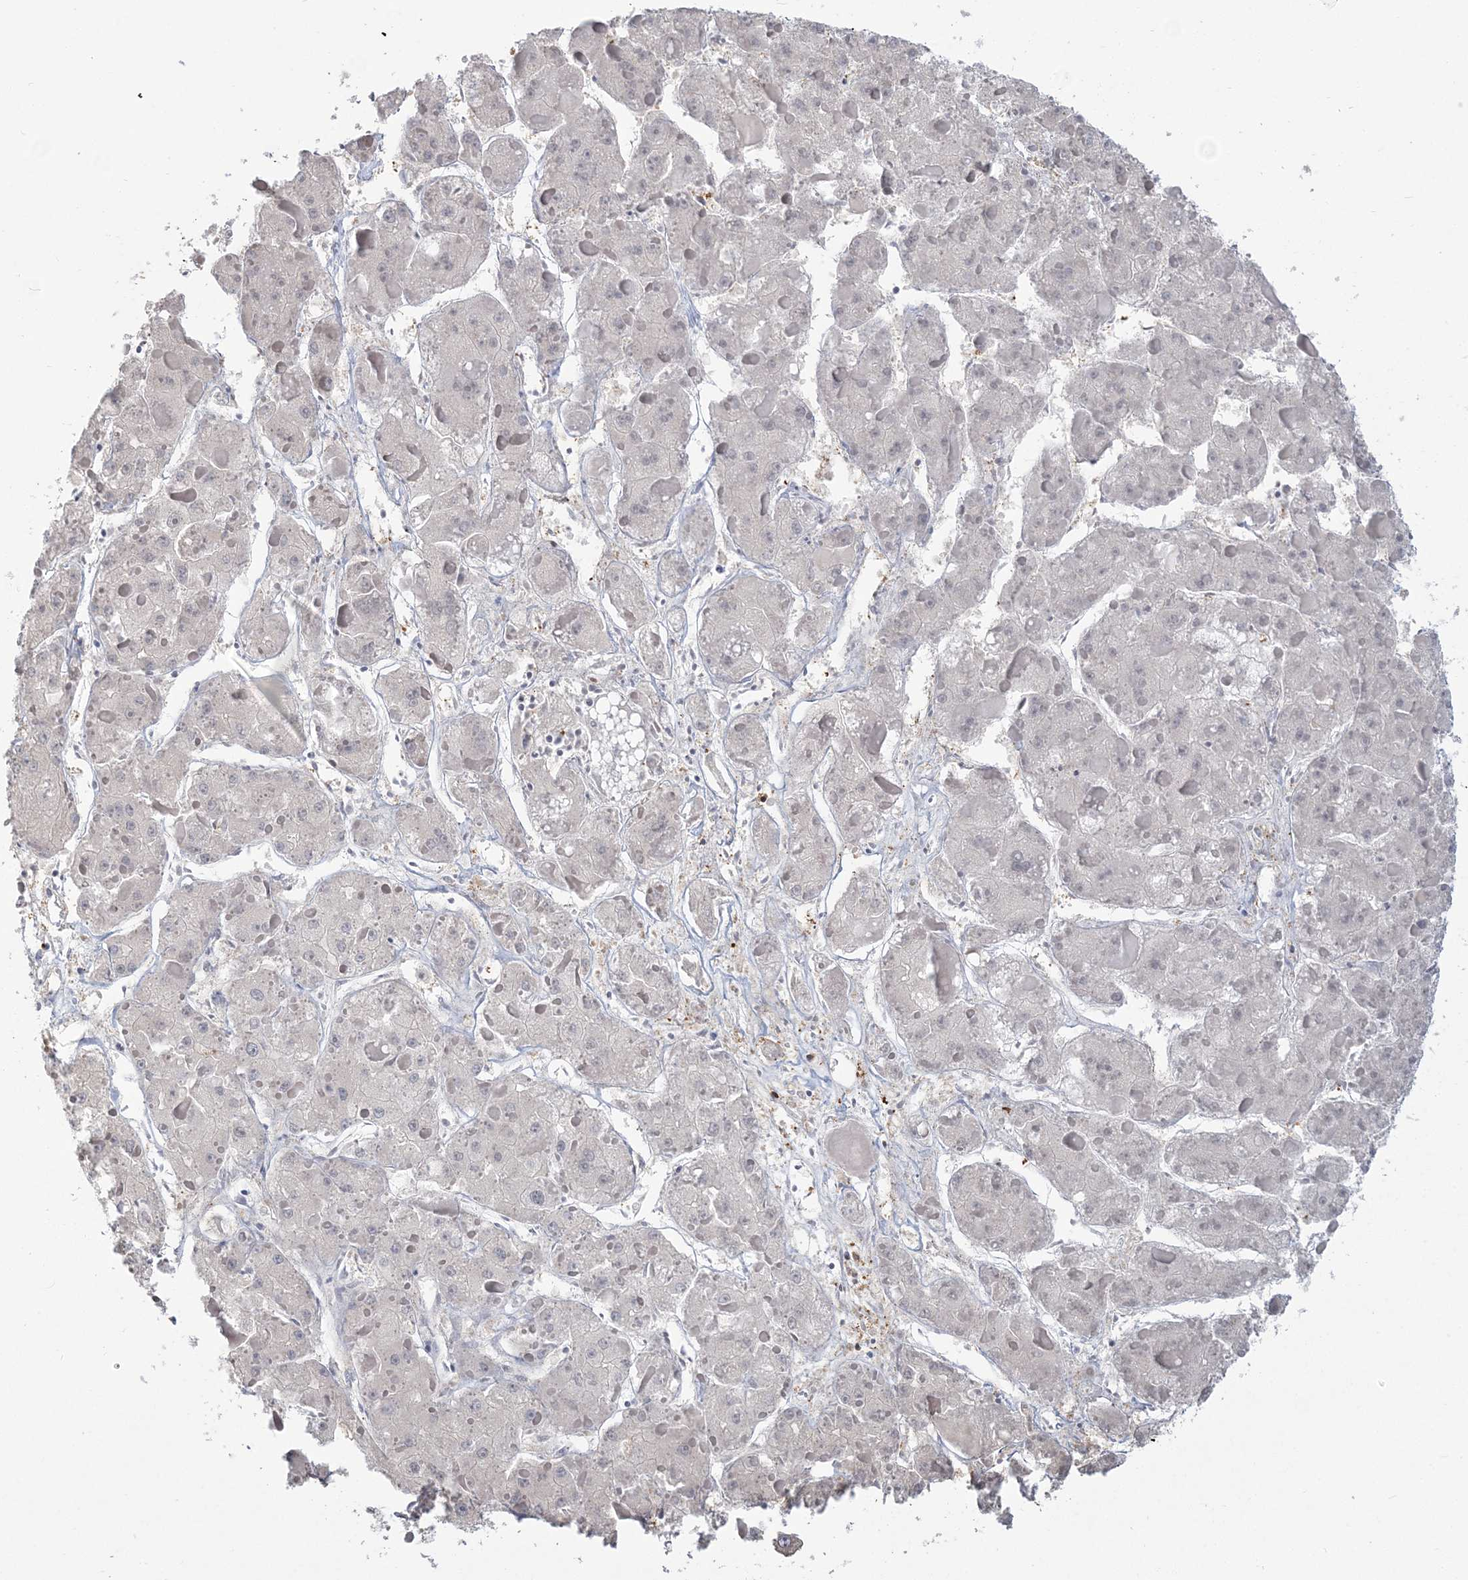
{"staining": {"intensity": "negative", "quantity": "none", "location": "none"}, "tissue": "liver cancer", "cell_type": "Tumor cells", "image_type": "cancer", "snomed": [{"axis": "morphology", "description": "Carcinoma, Hepatocellular, NOS"}, {"axis": "topography", "description": "Liver"}], "caption": "Micrograph shows no protein staining in tumor cells of liver hepatocellular carcinoma tissue. (DAB immunohistochemistry with hematoxylin counter stain).", "gene": "ANKS1A", "patient": {"sex": "female", "age": 73}}